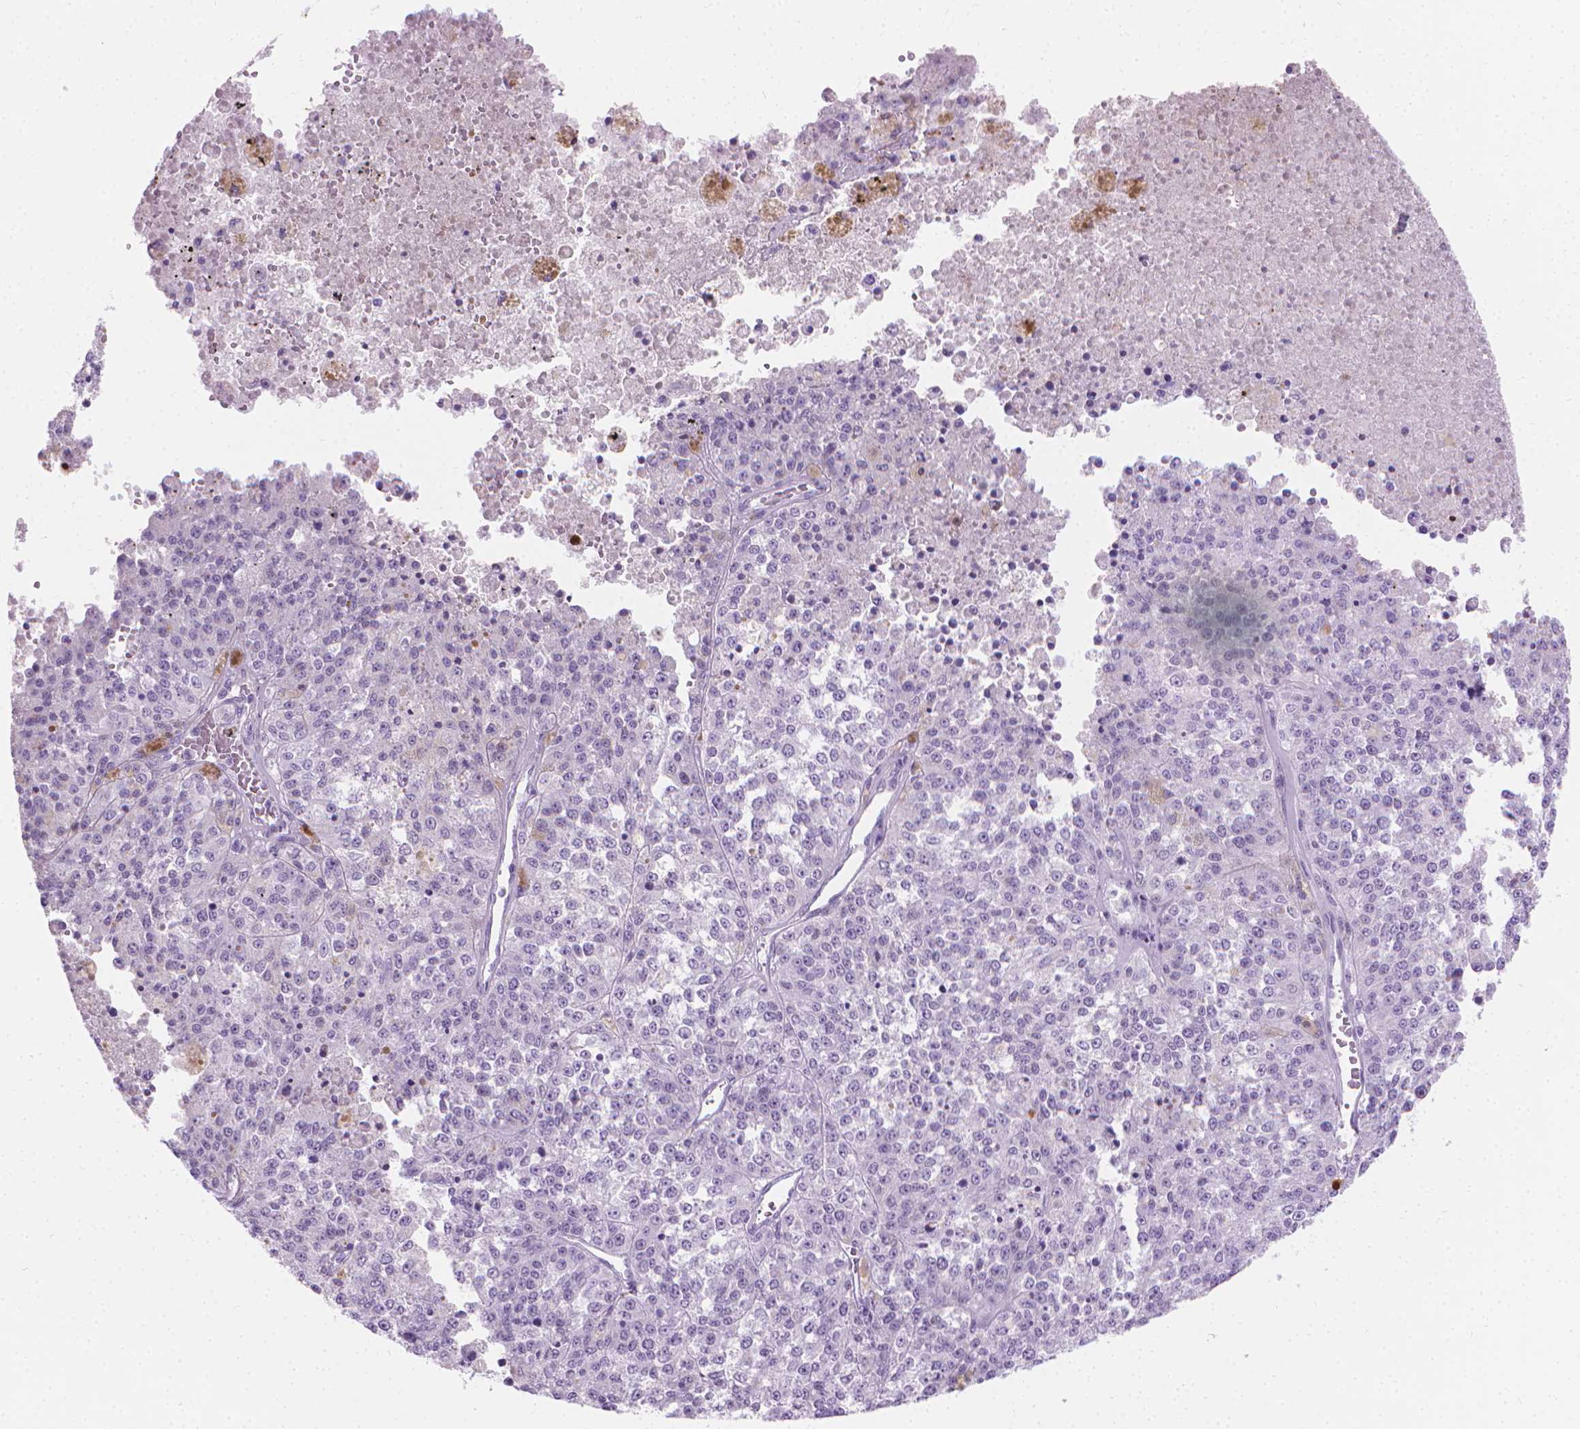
{"staining": {"intensity": "negative", "quantity": "none", "location": "none"}, "tissue": "melanoma", "cell_type": "Tumor cells", "image_type": "cancer", "snomed": [{"axis": "morphology", "description": "Malignant melanoma, Metastatic site"}, {"axis": "topography", "description": "Lymph node"}], "caption": "There is no significant positivity in tumor cells of melanoma.", "gene": "CFAP52", "patient": {"sex": "female", "age": 64}}